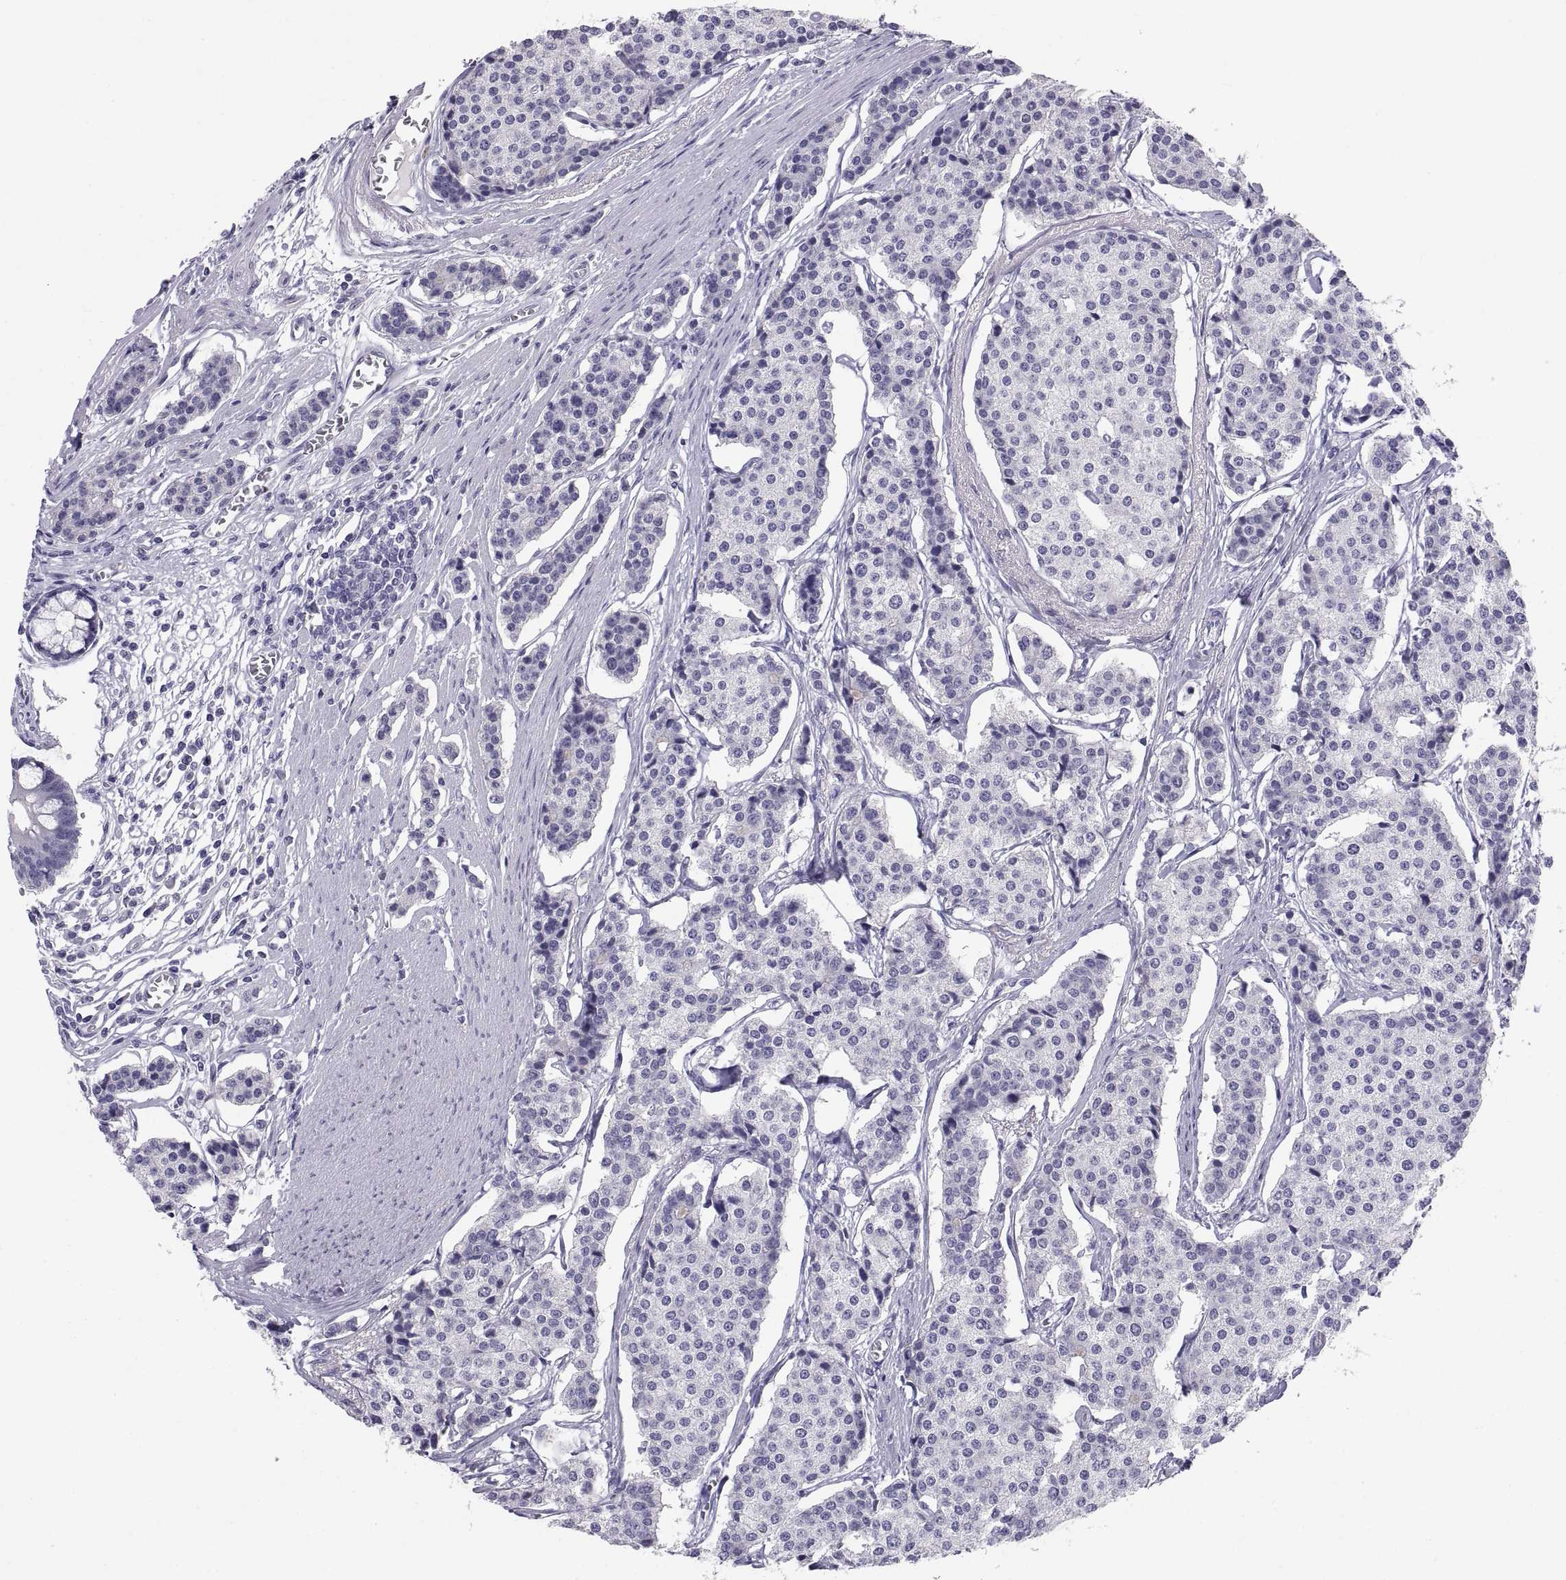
{"staining": {"intensity": "negative", "quantity": "none", "location": "none"}, "tissue": "carcinoid", "cell_type": "Tumor cells", "image_type": "cancer", "snomed": [{"axis": "morphology", "description": "Carcinoid, malignant, NOS"}, {"axis": "topography", "description": "Small intestine"}], "caption": "Protein analysis of carcinoid demonstrates no significant staining in tumor cells.", "gene": "TEX13A", "patient": {"sex": "female", "age": 65}}